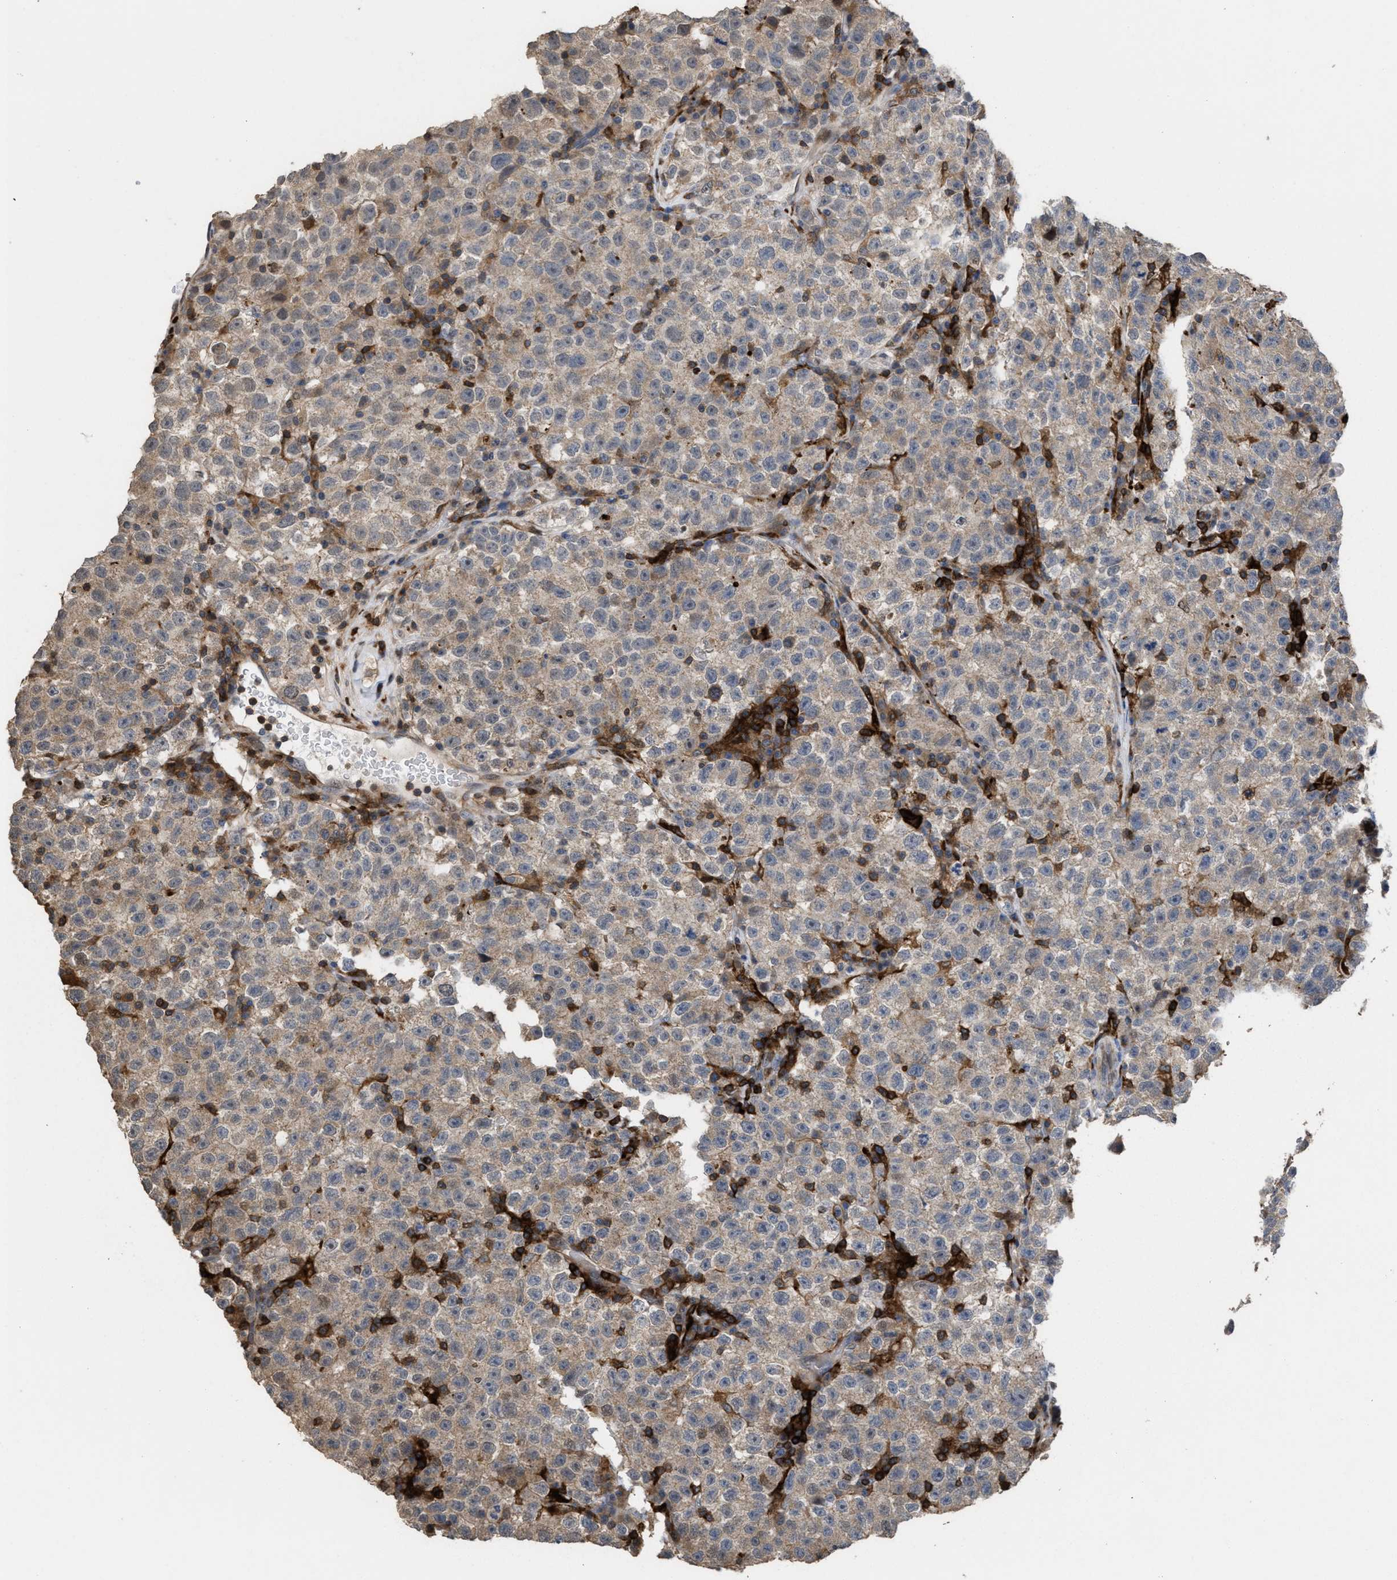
{"staining": {"intensity": "moderate", "quantity": ">75%", "location": "cytoplasmic/membranous"}, "tissue": "testis cancer", "cell_type": "Tumor cells", "image_type": "cancer", "snomed": [{"axis": "morphology", "description": "Seminoma, NOS"}, {"axis": "topography", "description": "Testis"}], "caption": "Immunohistochemistry staining of testis cancer, which displays medium levels of moderate cytoplasmic/membranous positivity in approximately >75% of tumor cells indicating moderate cytoplasmic/membranous protein positivity. The staining was performed using DAB (3,3'-diaminobenzidine) (brown) for protein detection and nuclei were counterstained in hematoxylin (blue).", "gene": "PTPRE", "patient": {"sex": "male", "age": 22}}